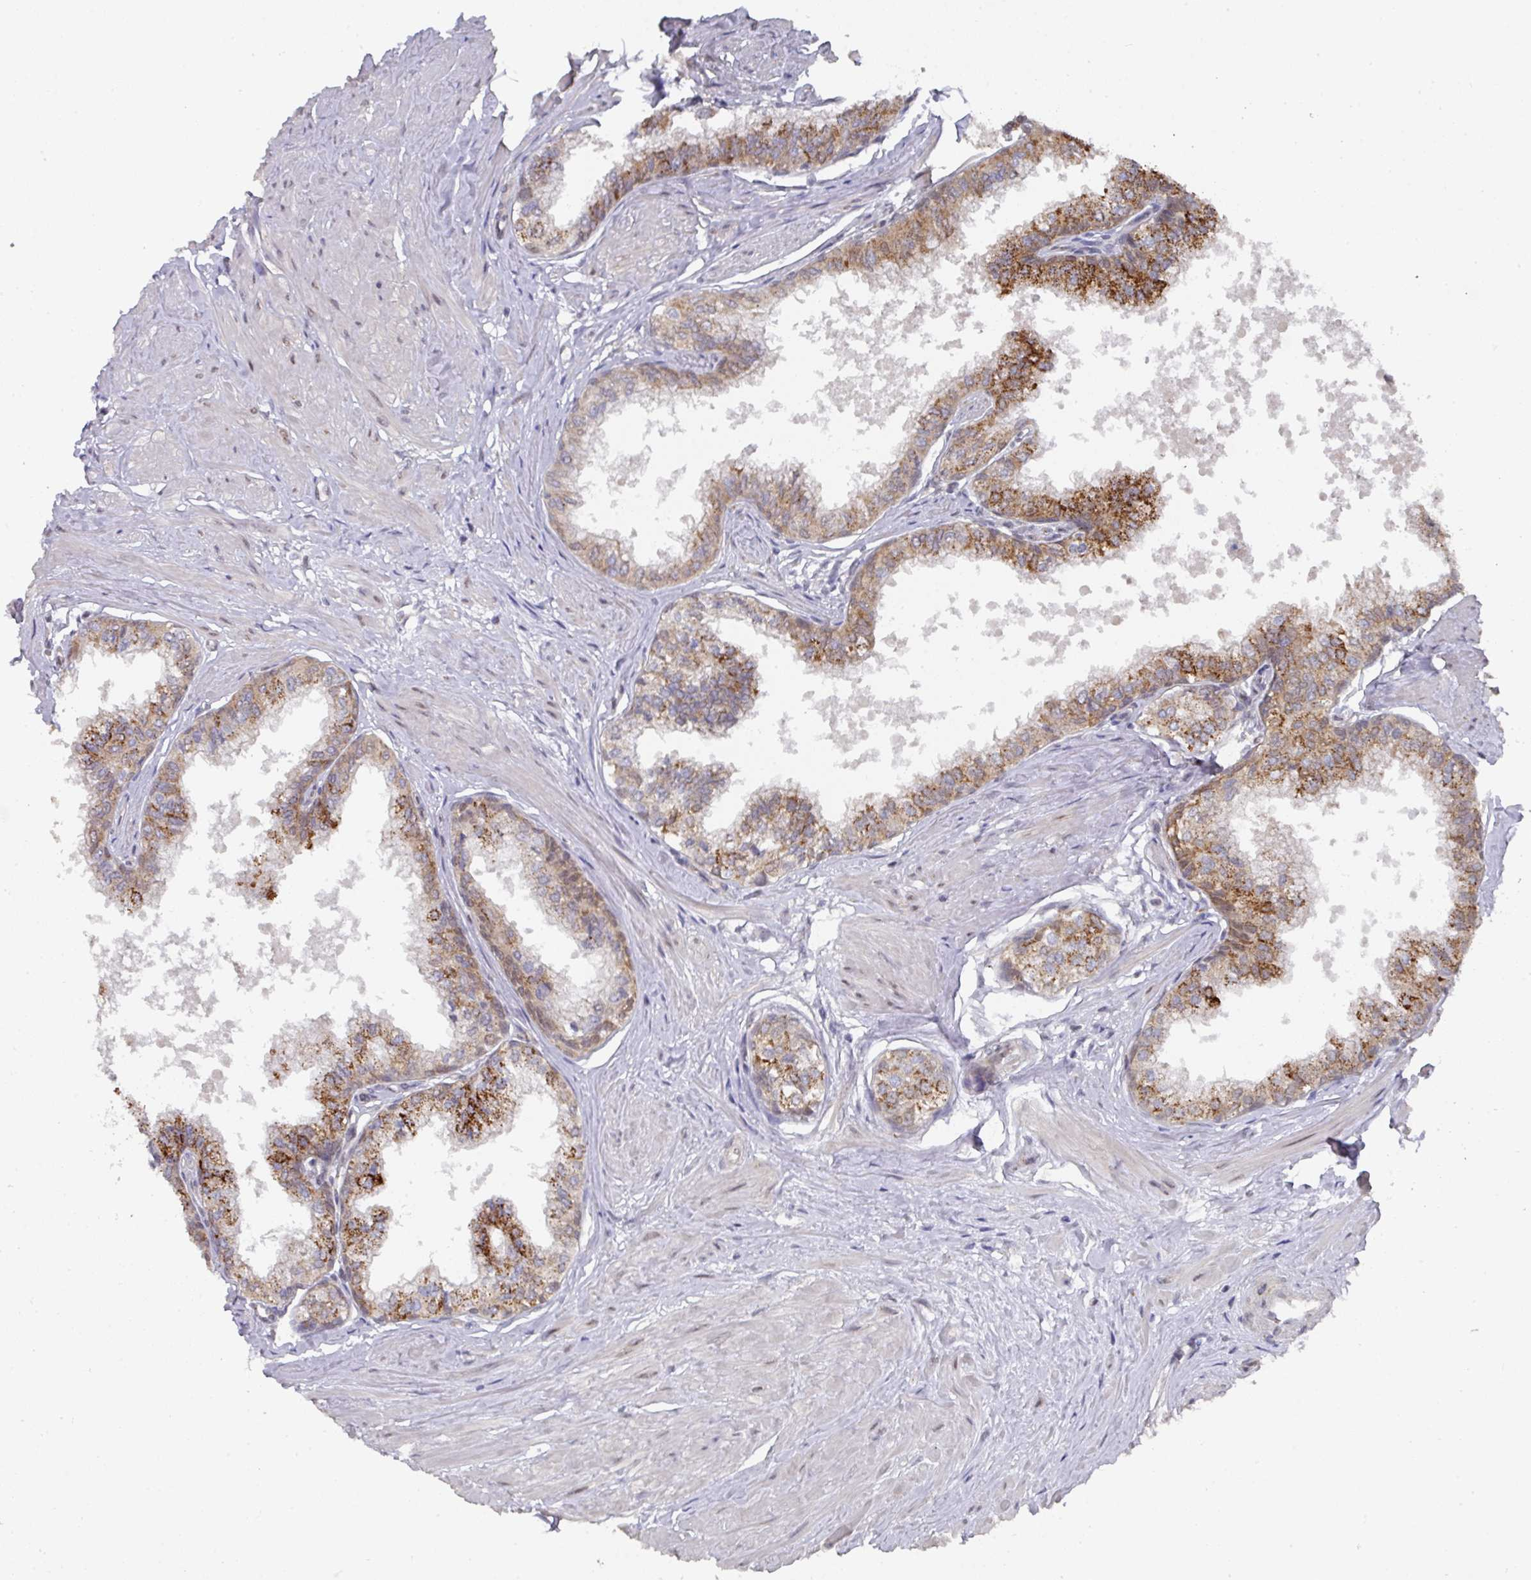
{"staining": {"intensity": "moderate", "quantity": ">75%", "location": "cytoplasmic/membranous"}, "tissue": "seminal vesicle", "cell_type": "Glandular cells", "image_type": "normal", "snomed": [{"axis": "morphology", "description": "Normal tissue, NOS"}, {"axis": "topography", "description": "Prostate"}, {"axis": "topography", "description": "Seminal veicle"}], "caption": "High-magnification brightfield microscopy of benign seminal vesicle stained with DAB (3,3'-diaminobenzidine) (brown) and counterstained with hematoxylin (blue). glandular cells exhibit moderate cytoplasmic/membranous staining is present in approximately>75% of cells.", "gene": "C18orf25", "patient": {"sex": "male", "age": 60}}